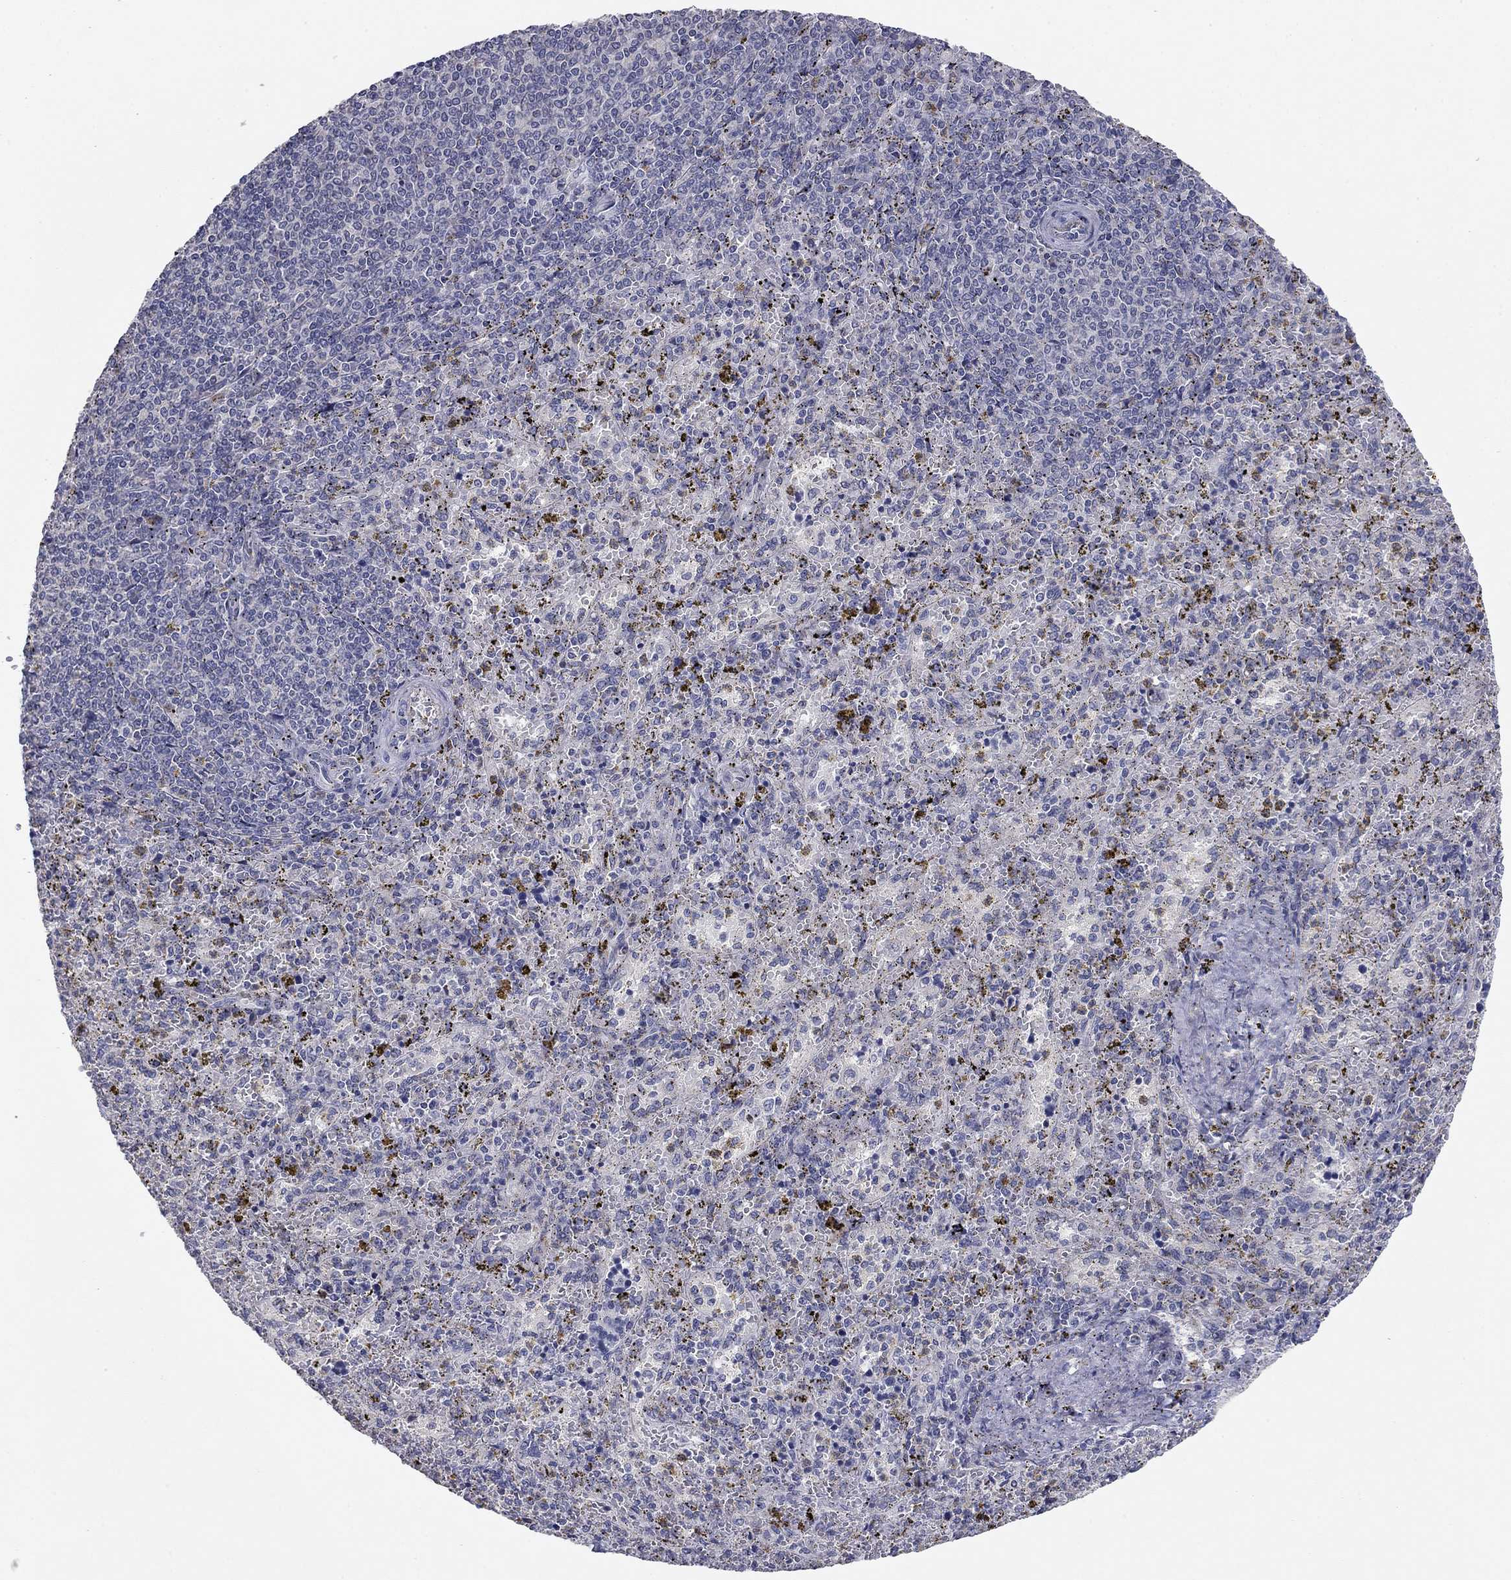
{"staining": {"intensity": "negative", "quantity": "none", "location": "none"}, "tissue": "spleen", "cell_type": "Cells in red pulp", "image_type": "normal", "snomed": [{"axis": "morphology", "description": "Normal tissue, NOS"}, {"axis": "topography", "description": "Spleen"}], "caption": "DAB (3,3'-diaminobenzidine) immunohistochemical staining of normal spleen demonstrates no significant staining in cells in red pulp.", "gene": "SEPTIN3", "patient": {"sex": "female", "age": 50}}